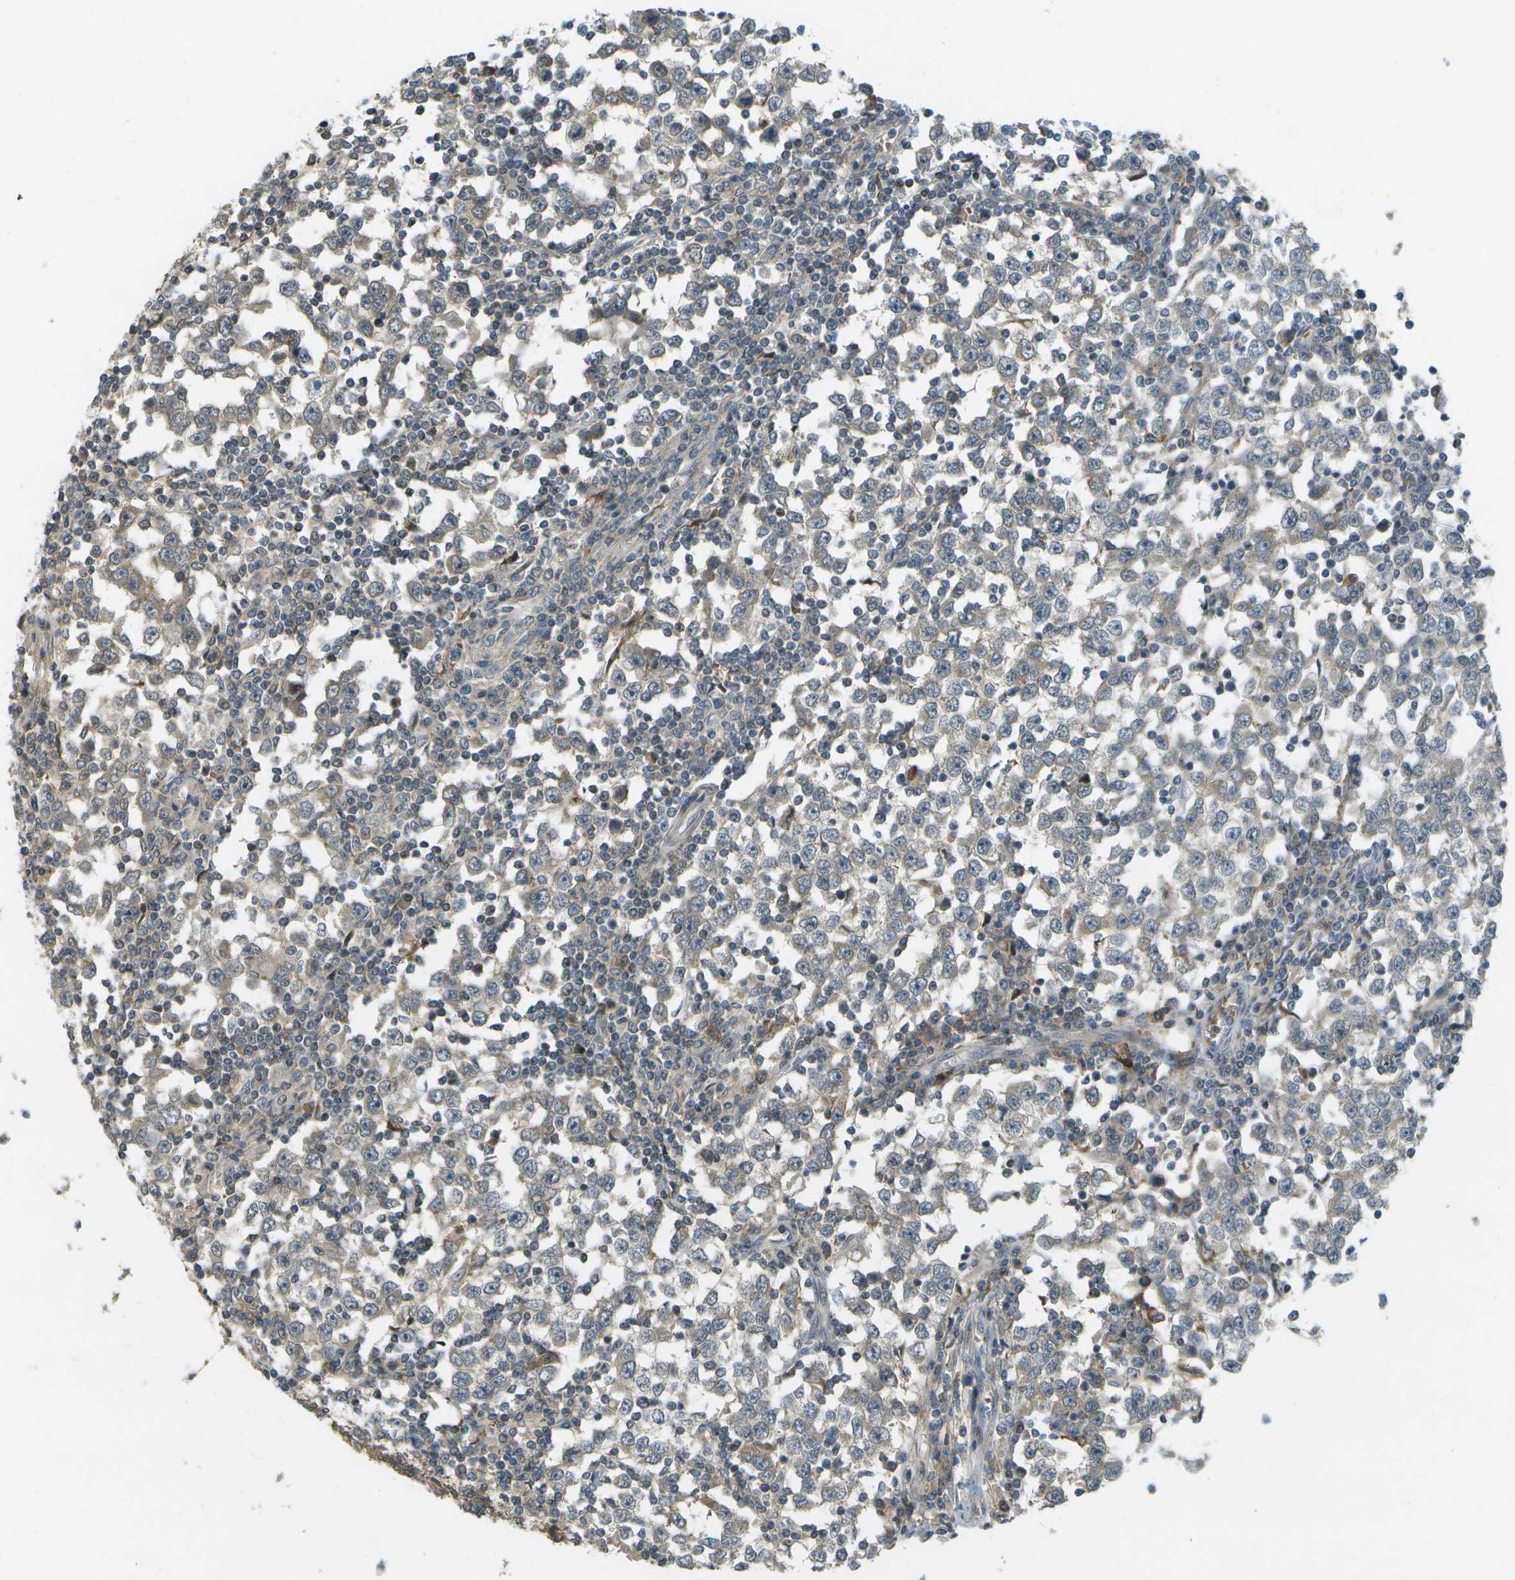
{"staining": {"intensity": "weak", "quantity": ">75%", "location": "cytoplasmic/membranous"}, "tissue": "testis cancer", "cell_type": "Tumor cells", "image_type": "cancer", "snomed": [{"axis": "morphology", "description": "Seminoma, NOS"}, {"axis": "topography", "description": "Testis"}], "caption": "A photomicrograph of human testis seminoma stained for a protein displays weak cytoplasmic/membranous brown staining in tumor cells.", "gene": "WNK2", "patient": {"sex": "male", "age": 65}}